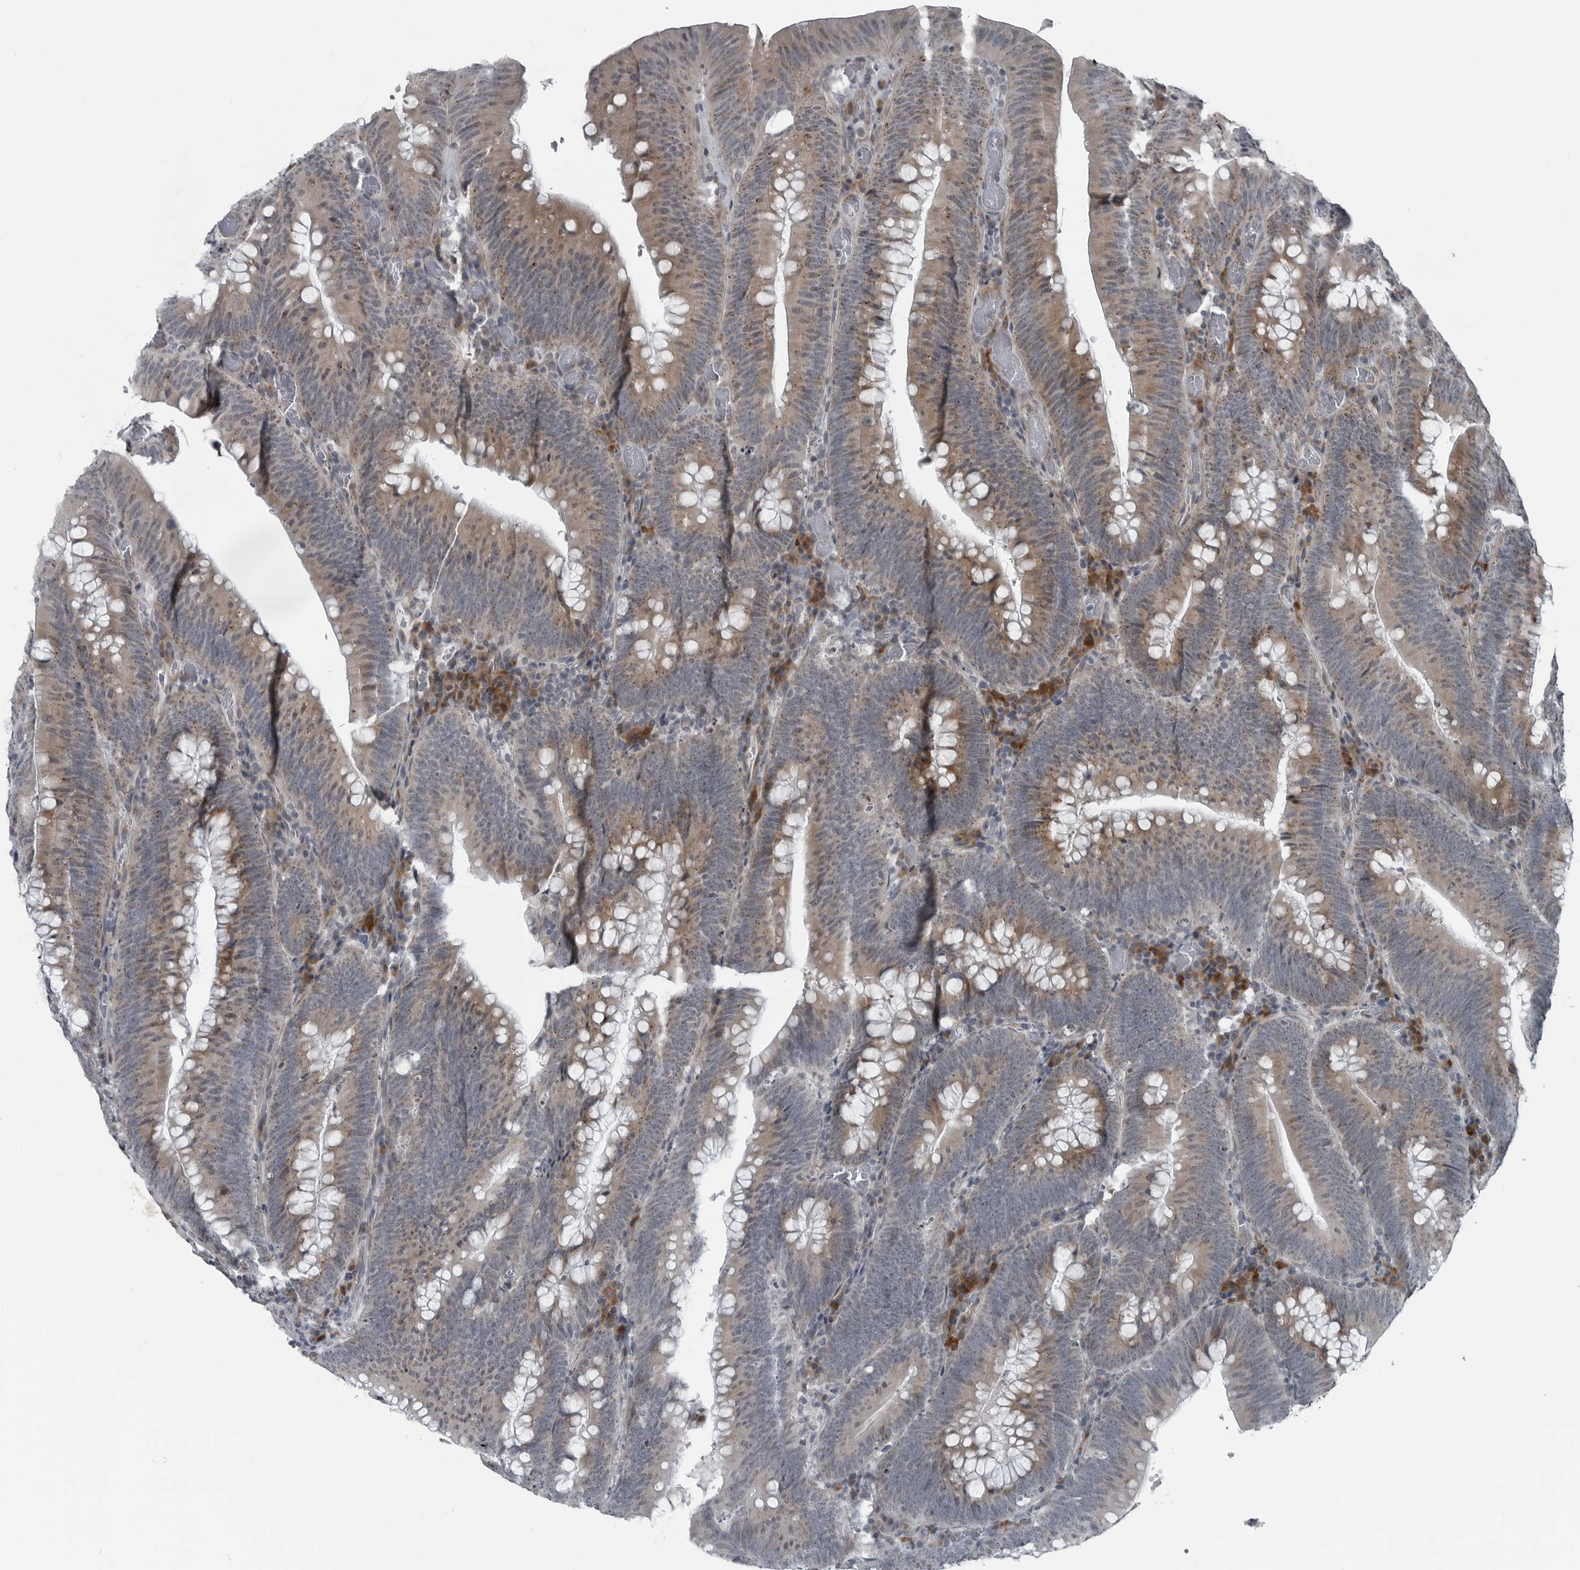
{"staining": {"intensity": "moderate", "quantity": "25%-75%", "location": "cytoplasmic/membranous"}, "tissue": "colorectal cancer", "cell_type": "Tumor cells", "image_type": "cancer", "snomed": [{"axis": "morphology", "description": "Normal tissue, NOS"}, {"axis": "topography", "description": "Colon"}], "caption": "IHC staining of colorectal cancer, which exhibits medium levels of moderate cytoplasmic/membranous expression in approximately 25%-75% of tumor cells indicating moderate cytoplasmic/membranous protein positivity. The staining was performed using DAB (brown) for protein detection and nuclei were counterstained in hematoxylin (blue).", "gene": "DNAAF11", "patient": {"sex": "female", "age": 82}}